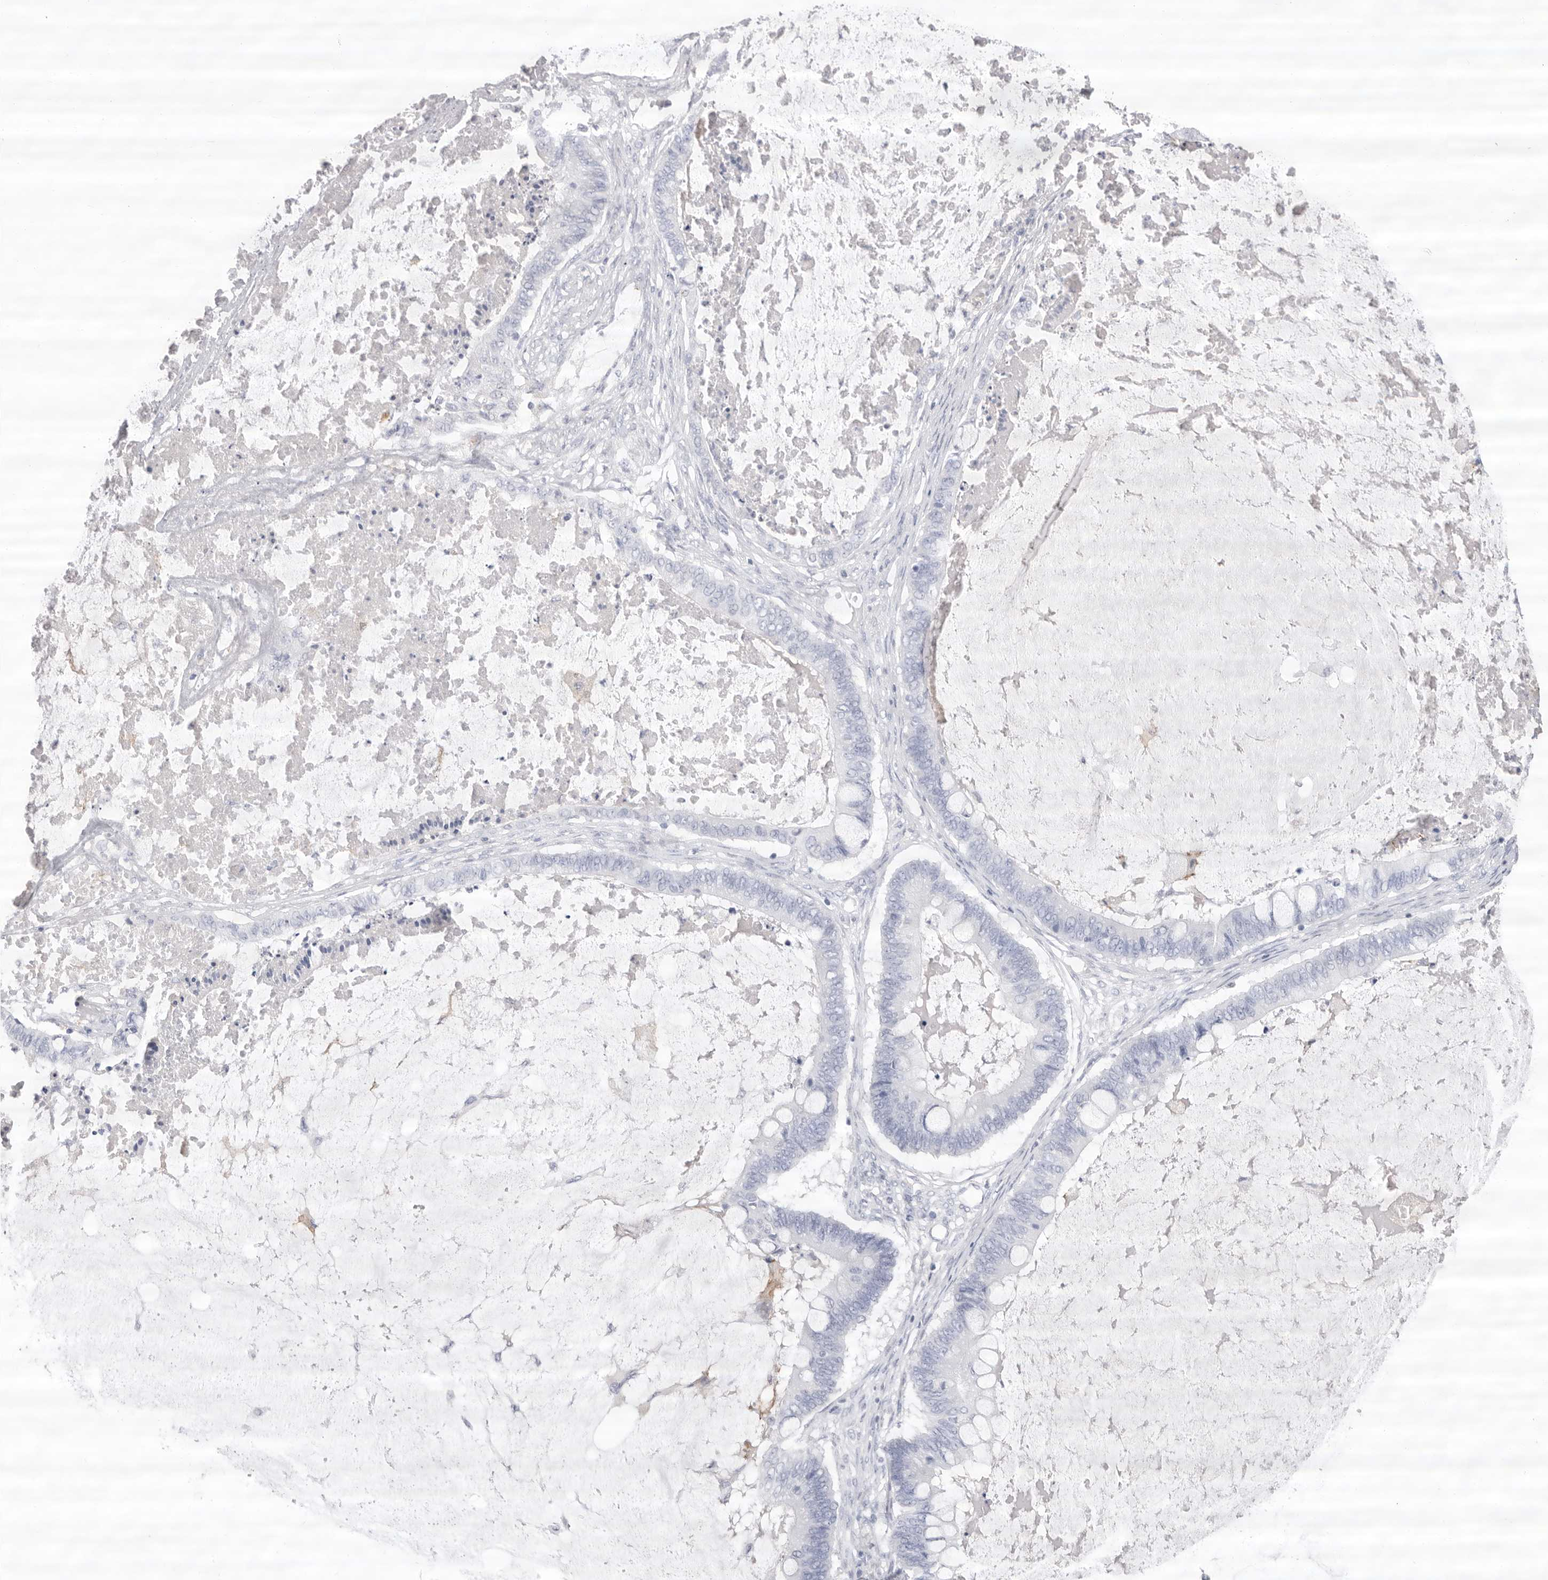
{"staining": {"intensity": "negative", "quantity": "none", "location": "none"}, "tissue": "ovarian cancer", "cell_type": "Tumor cells", "image_type": "cancer", "snomed": [{"axis": "morphology", "description": "Cystadenocarcinoma, mucinous, NOS"}, {"axis": "topography", "description": "Ovary"}], "caption": "IHC image of ovarian cancer stained for a protein (brown), which exhibits no staining in tumor cells.", "gene": "LPO", "patient": {"sex": "female", "age": 61}}